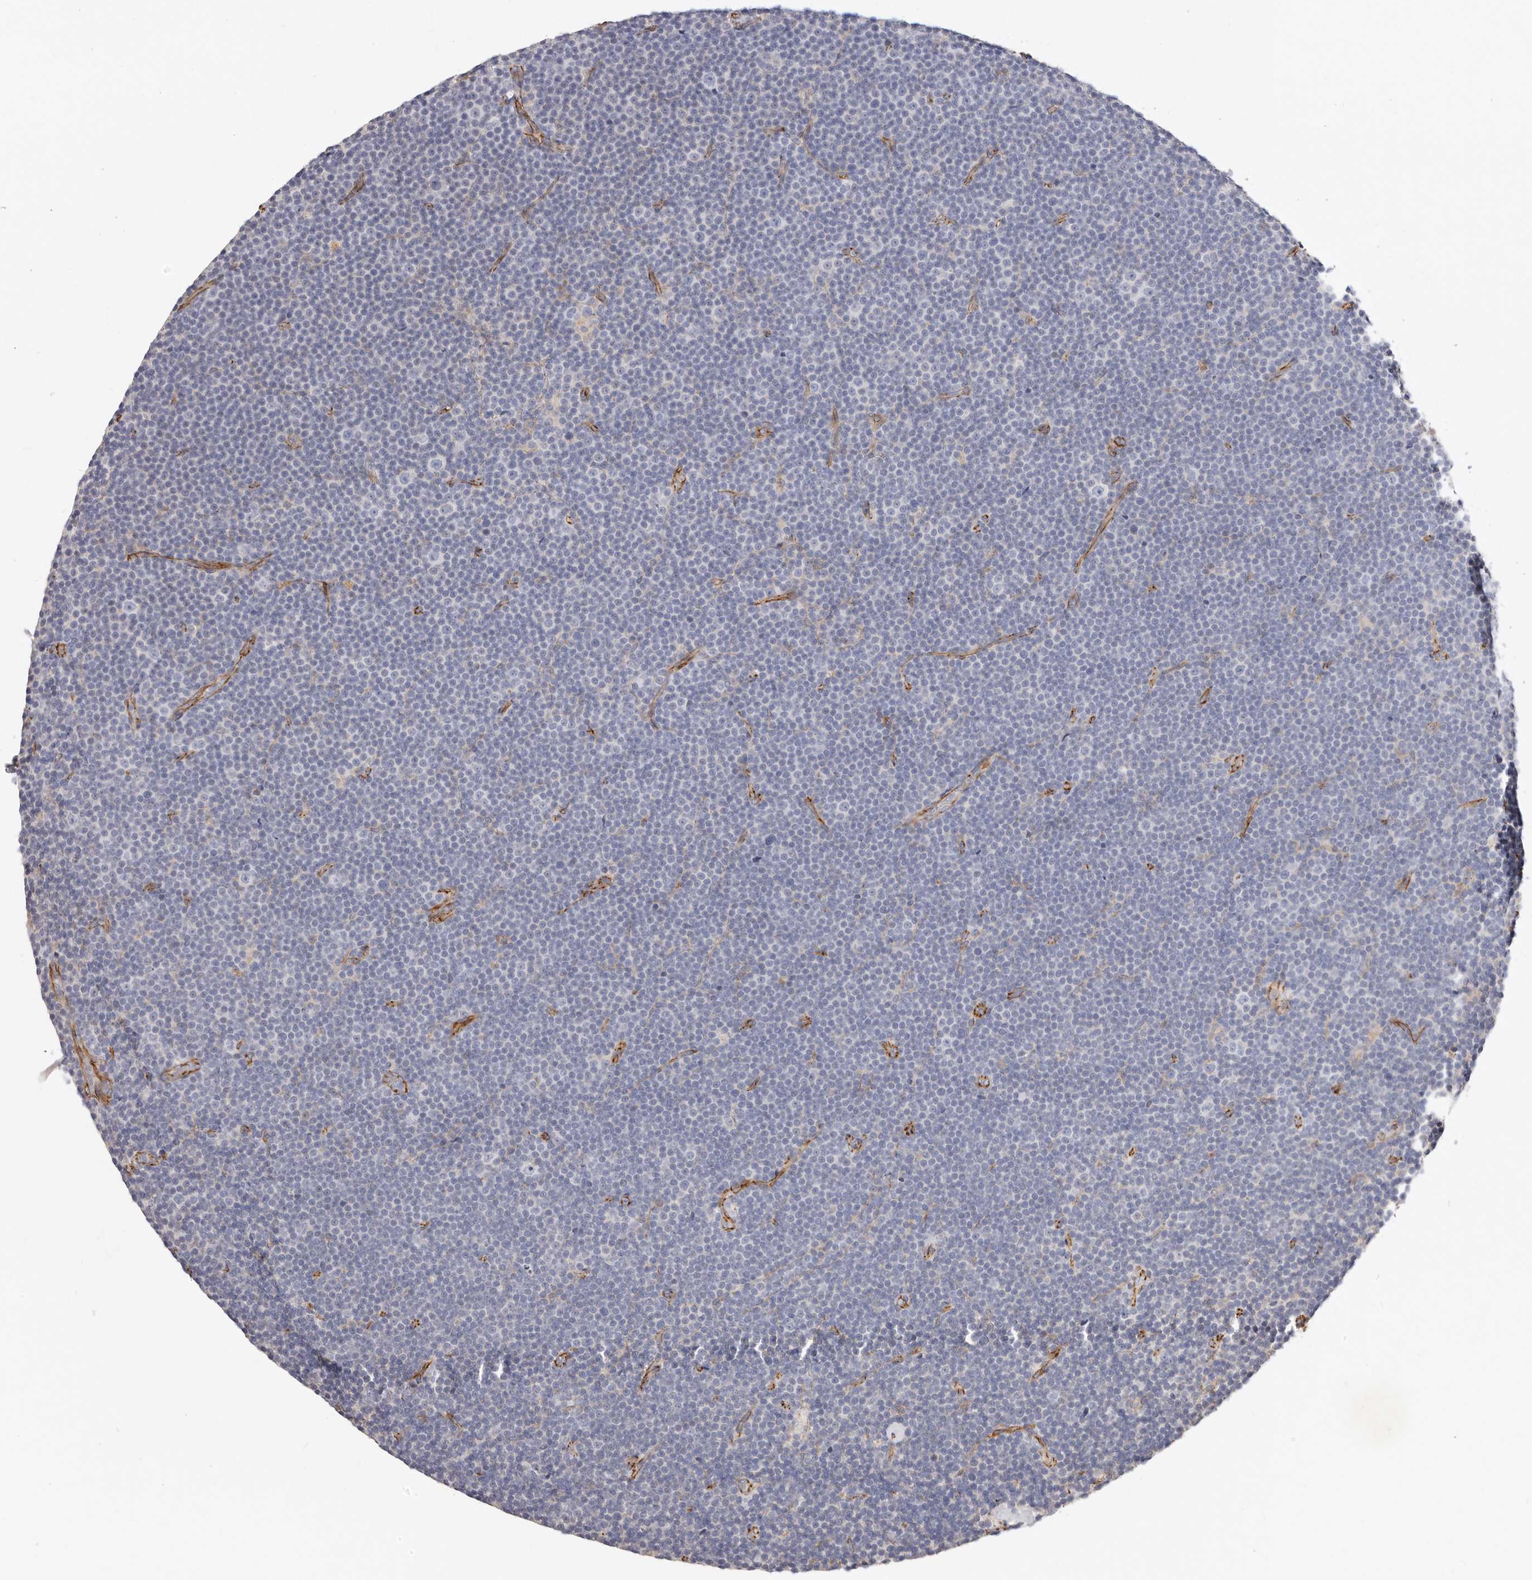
{"staining": {"intensity": "negative", "quantity": "none", "location": "none"}, "tissue": "lymphoma", "cell_type": "Tumor cells", "image_type": "cancer", "snomed": [{"axis": "morphology", "description": "Malignant lymphoma, non-Hodgkin's type, Low grade"}, {"axis": "topography", "description": "Lymph node"}], "caption": "High magnification brightfield microscopy of malignant lymphoma, non-Hodgkin's type (low-grade) stained with DAB (3,3'-diaminobenzidine) (brown) and counterstained with hematoxylin (blue): tumor cells show no significant expression.", "gene": "CTNNB1", "patient": {"sex": "female", "age": 67}}